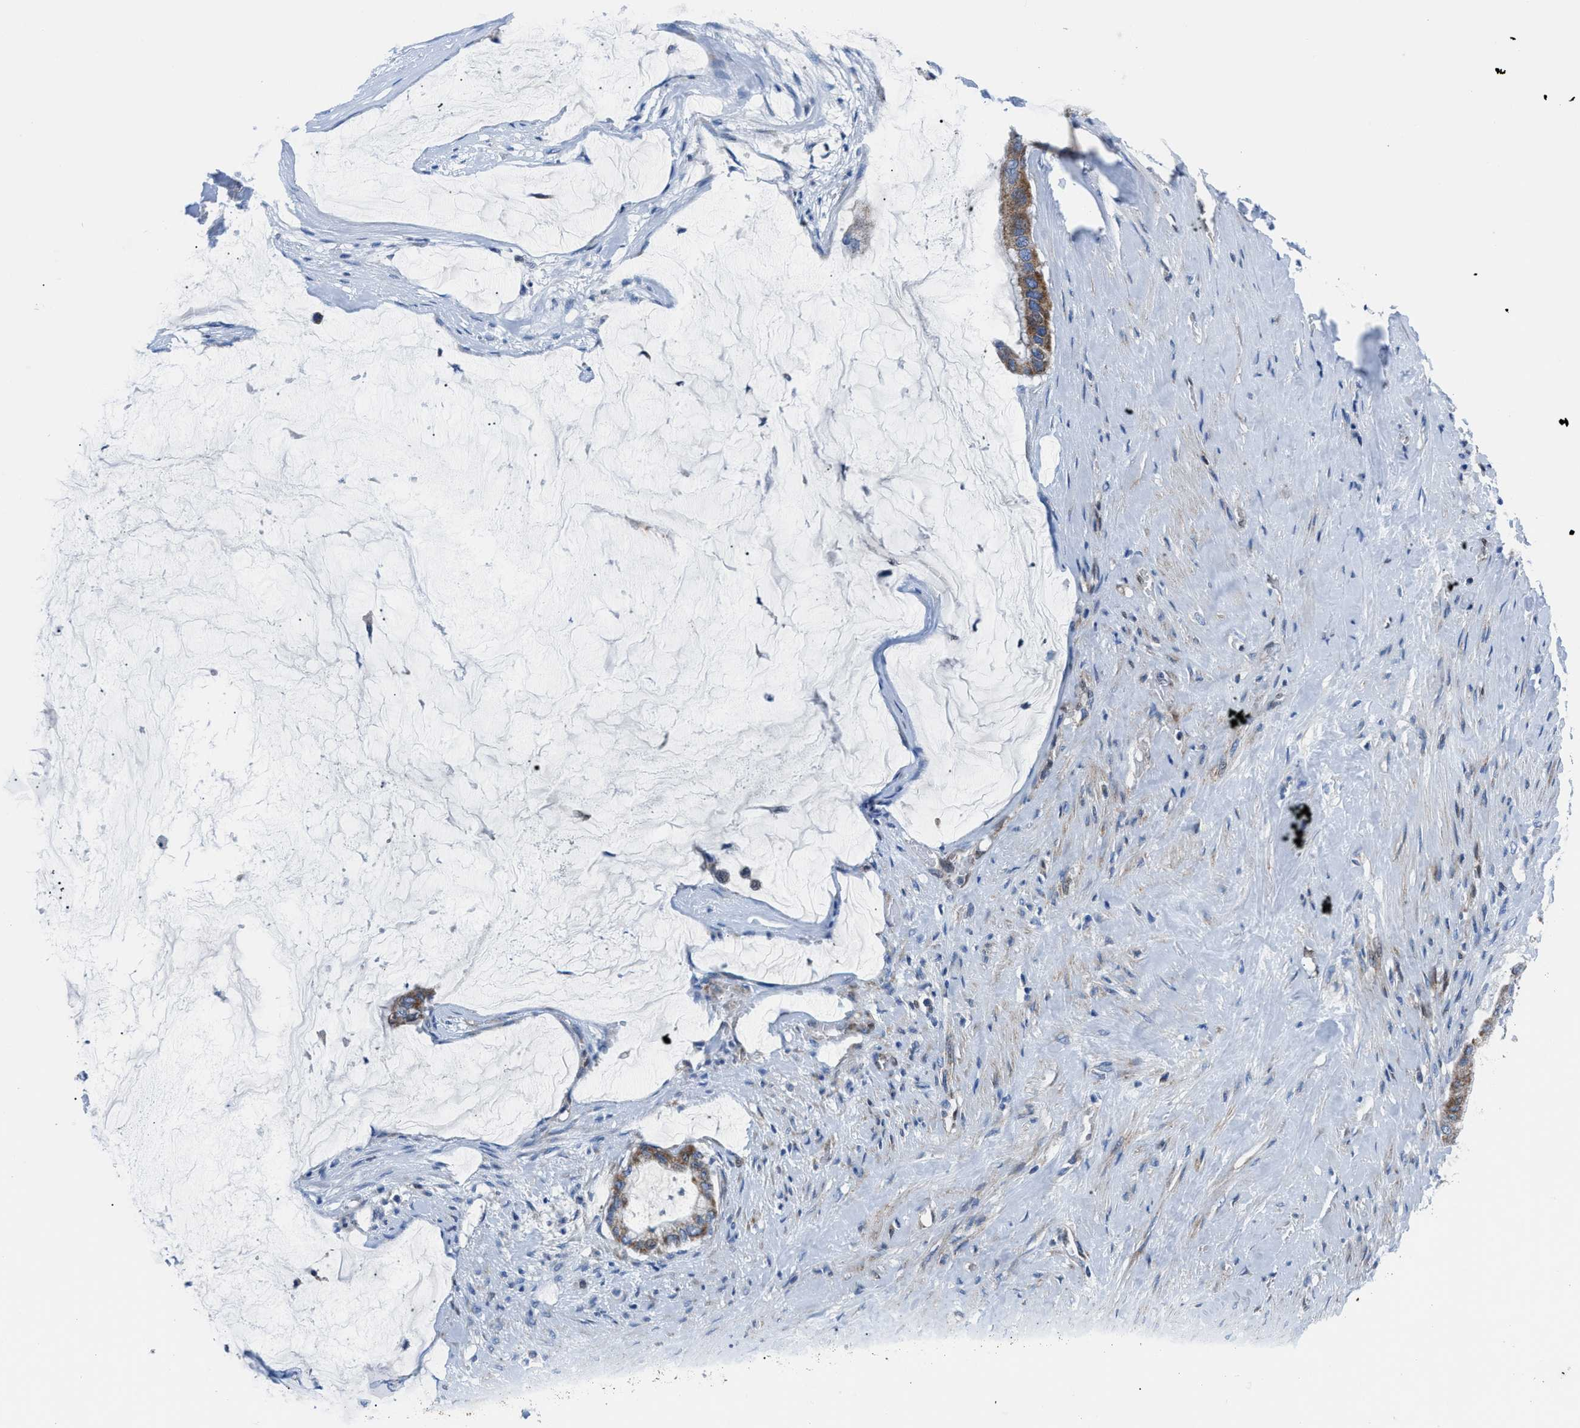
{"staining": {"intensity": "moderate", "quantity": ">75%", "location": "cytoplasmic/membranous"}, "tissue": "pancreatic cancer", "cell_type": "Tumor cells", "image_type": "cancer", "snomed": [{"axis": "morphology", "description": "Adenocarcinoma, NOS"}, {"axis": "topography", "description": "Pancreas"}], "caption": "DAB immunohistochemical staining of human adenocarcinoma (pancreatic) shows moderate cytoplasmic/membranous protein expression in approximately >75% of tumor cells. The staining was performed using DAB to visualize the protein expression in brown, while the nuclei were stained in blue with hematoxylin (Magnification: 20x).", "gene": "LMO2", "patient": {"sex": "male", "age": 41}}